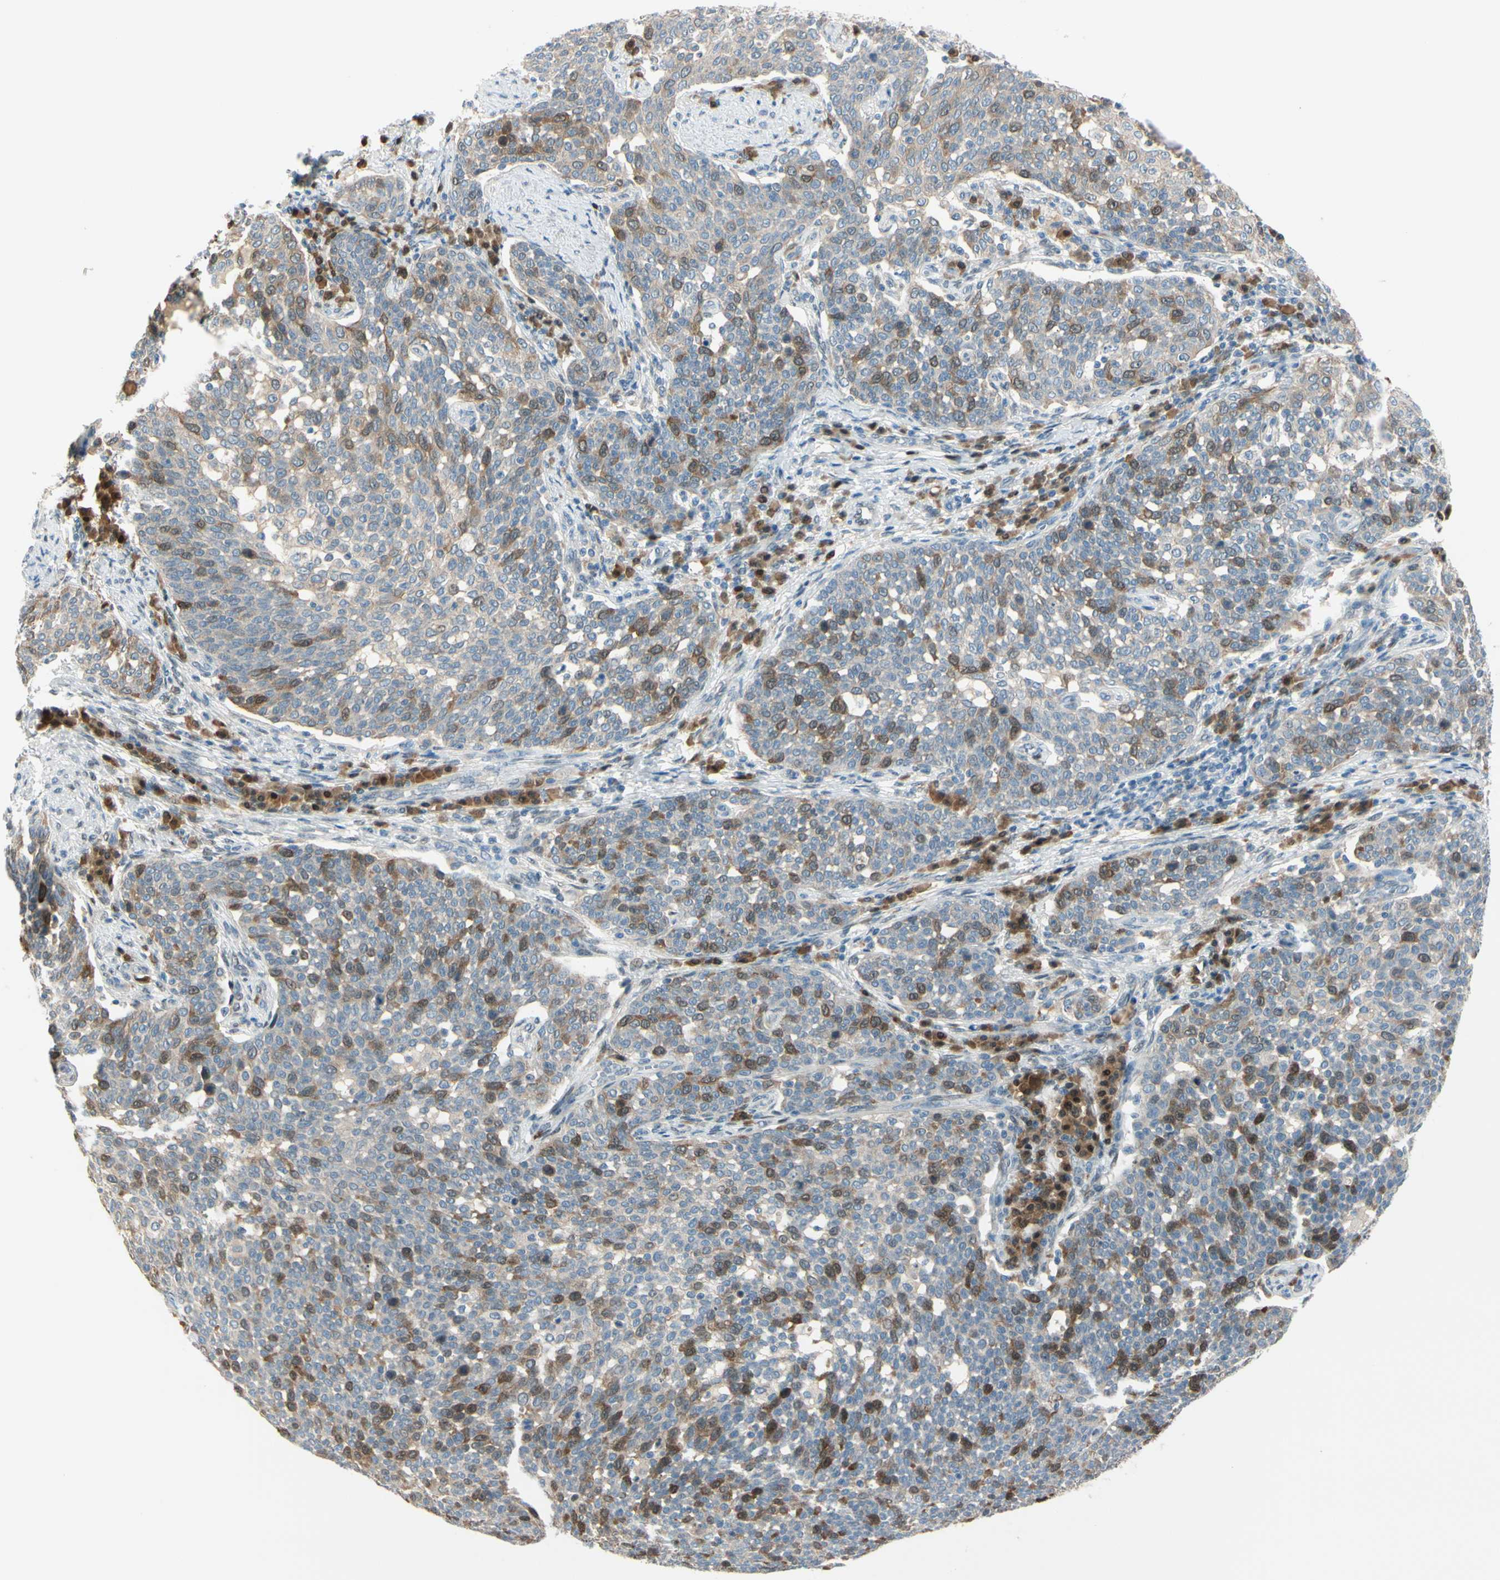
{"staining": {"intensity": "moderate", "quantity": "<25%", "location": "cytoplasmic/membranous"}, "tissue": "cervical cancer", "cell_type": "Tumor cells", "image_type": "cancer", "snomed": [{"axis": "morphology", "description": "Squamous cell carcinoma, NOS"}, {"axis": "topography", "description": "Cervix"}], "caption": "Protein expression analysis of cervical squamous cell carcinoma displays moderate cytoplasmic/membranous expression in approximately <25% of tumor cells.", "gene": "PTTG1", "patient": {"sex": "female", "age": 34}}